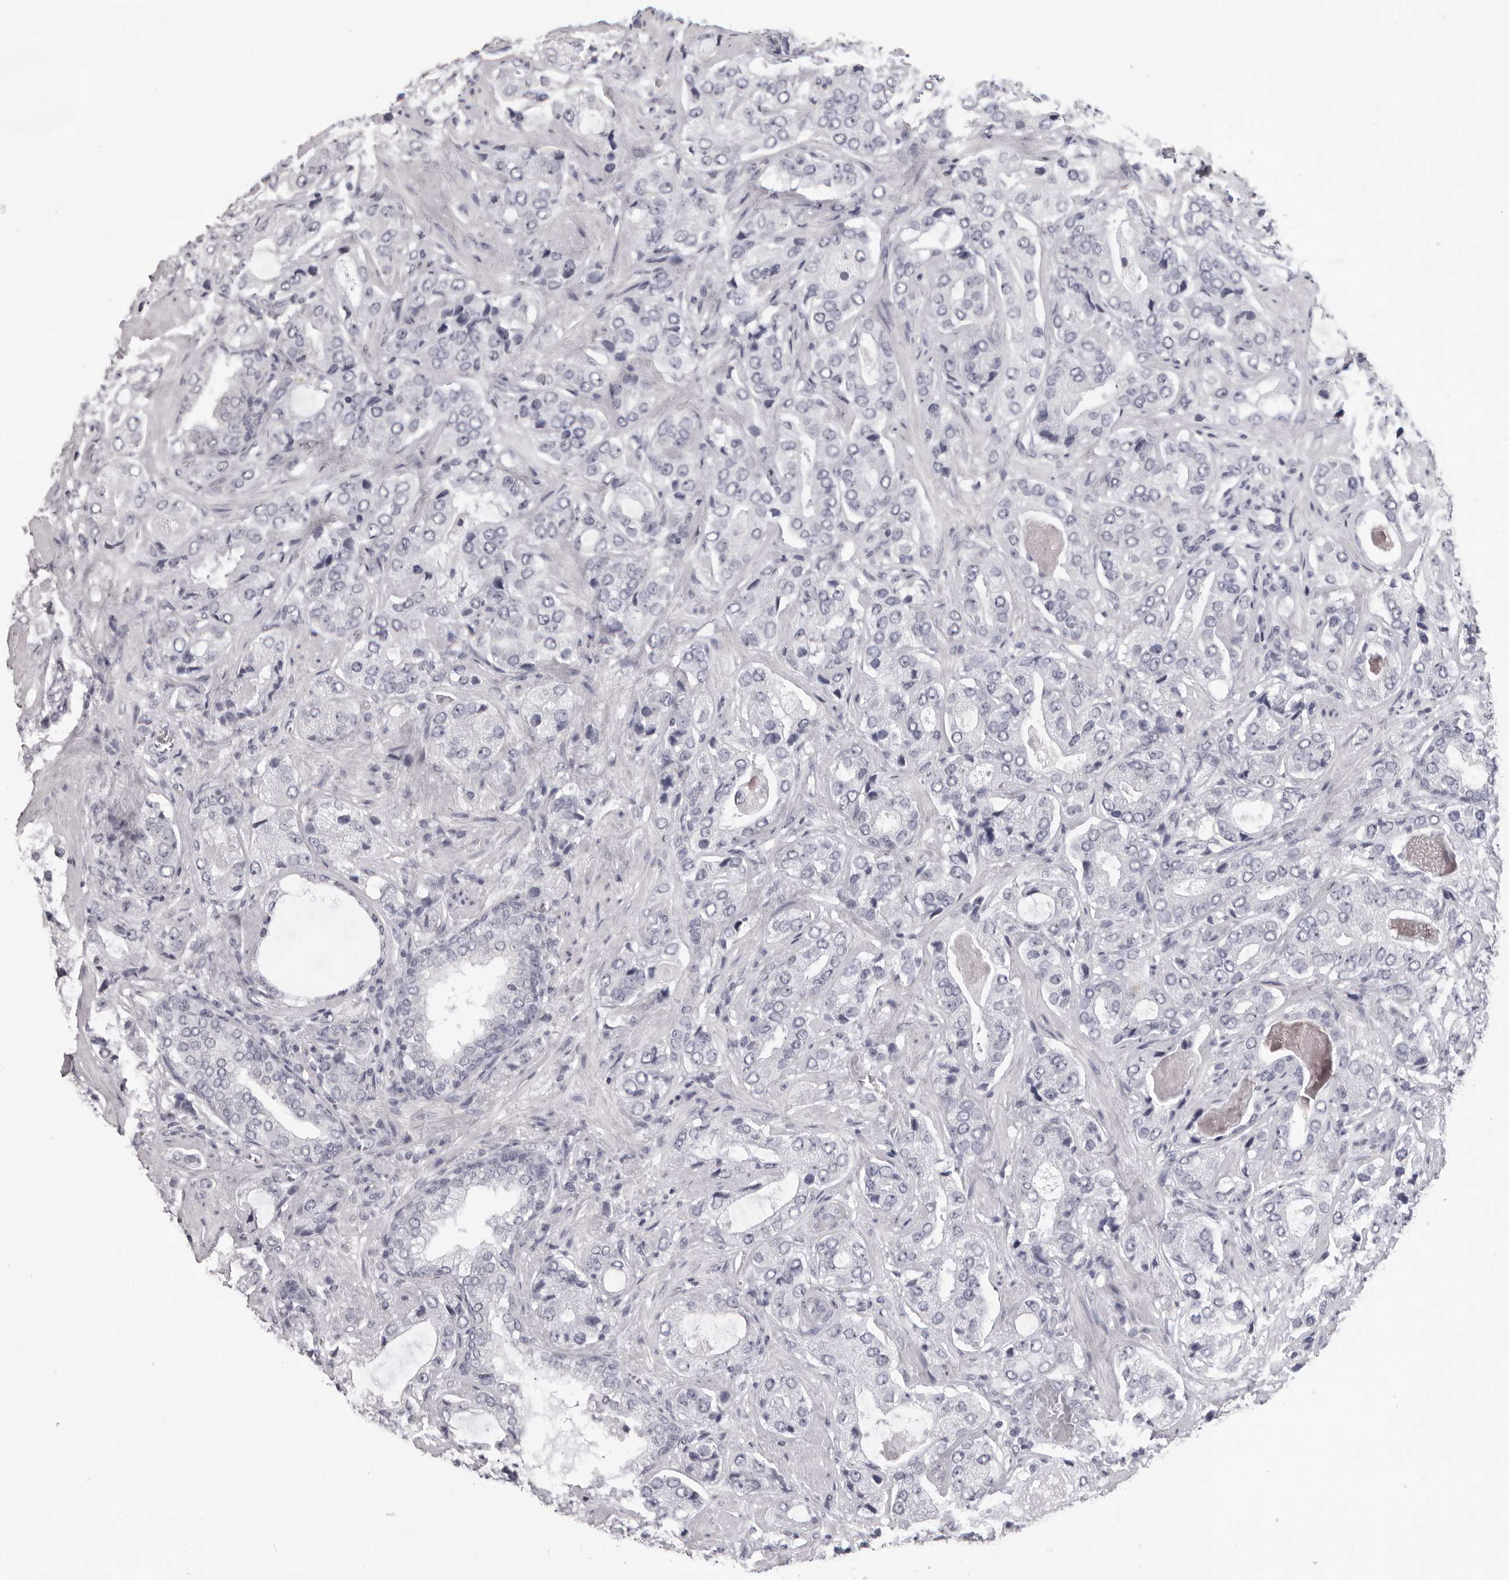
{"staining": {"intensity": "negative", "quantity": "none", "location": "none"}, "tissue": "prostate cancer", "cell_type": "Tumor cells", "image_type": "cancer", "snomed": [{"axis": "morphology", "description": "Normal tissue, NOS"}, {"axis": "morphology", "description": "Adenocarcinoma, High grade"}, {"axis": "topography", "description": "Prostate"}, {"axis": "topography", "description": "Peripheral nerve tissue"}], "caption": "IHC micrograph of neoplastic tissue: prostate cancer stained with DAB exhibits no significant protein expression in tumor cells.", "gene": "DNALI1", "patient": {"sex": "male", "age": 59}}